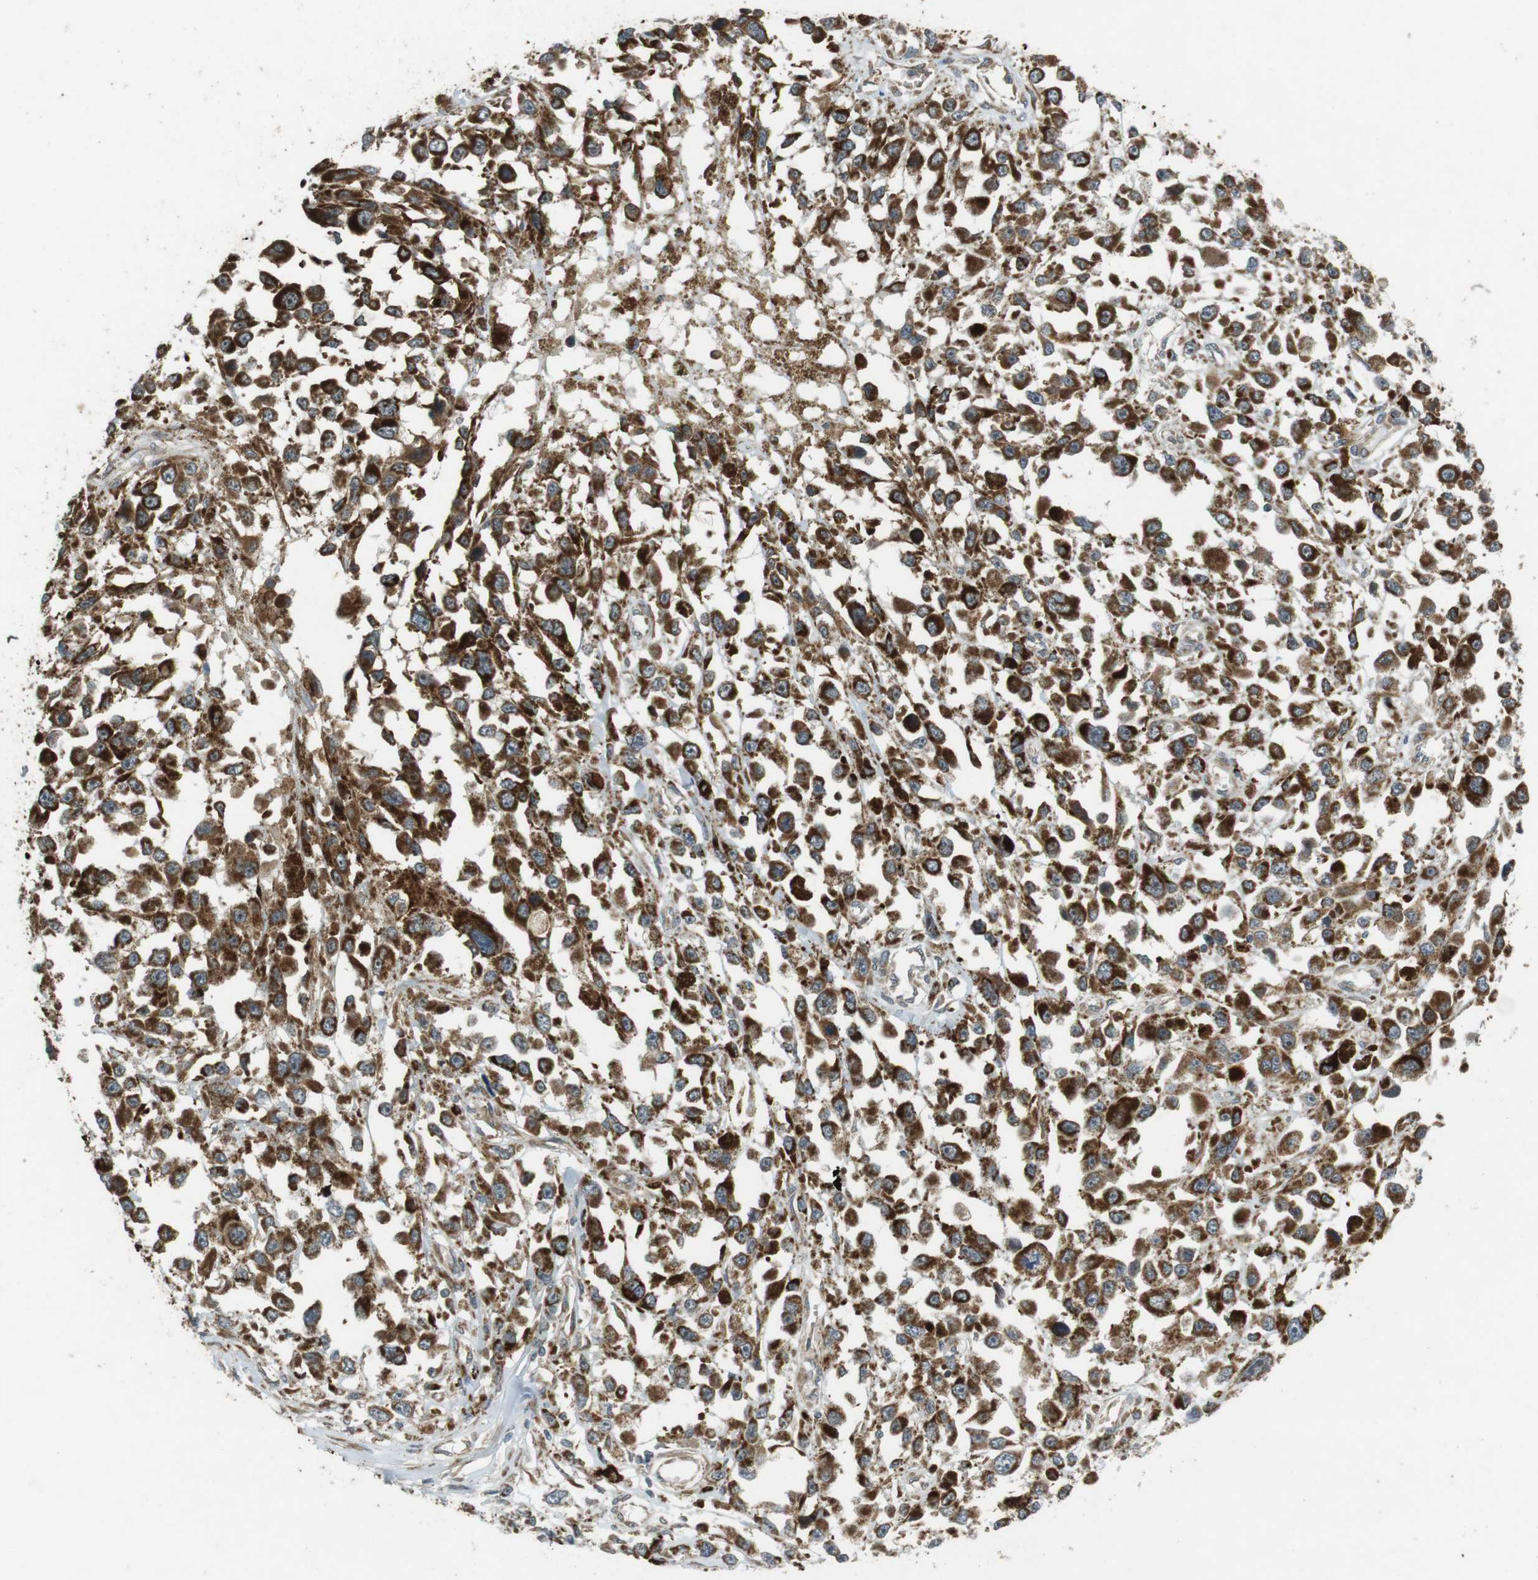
{"staining": {"intensity": "strong", "quantity": ">75%", "location": "cytoplasmic/membranous"}, "tissue": "melanoma", "cell_type": "Tumor cells", "image_type": "cancer", "snomed": [{"axis": "morphology", "description": "Malignant melanoma, Metastatic site"}, {"axis": "topography", "description": "Lymph node"}], "caption": "High-power microscopy captured an IHC micrograph of malignant melanoma (metastatic site), revealing strong cytoplasmic/membranous staining in approximately >75% of tumor cells.", "gene": "SLC41A1", "patient": {"sex": "male", "age": 59}}